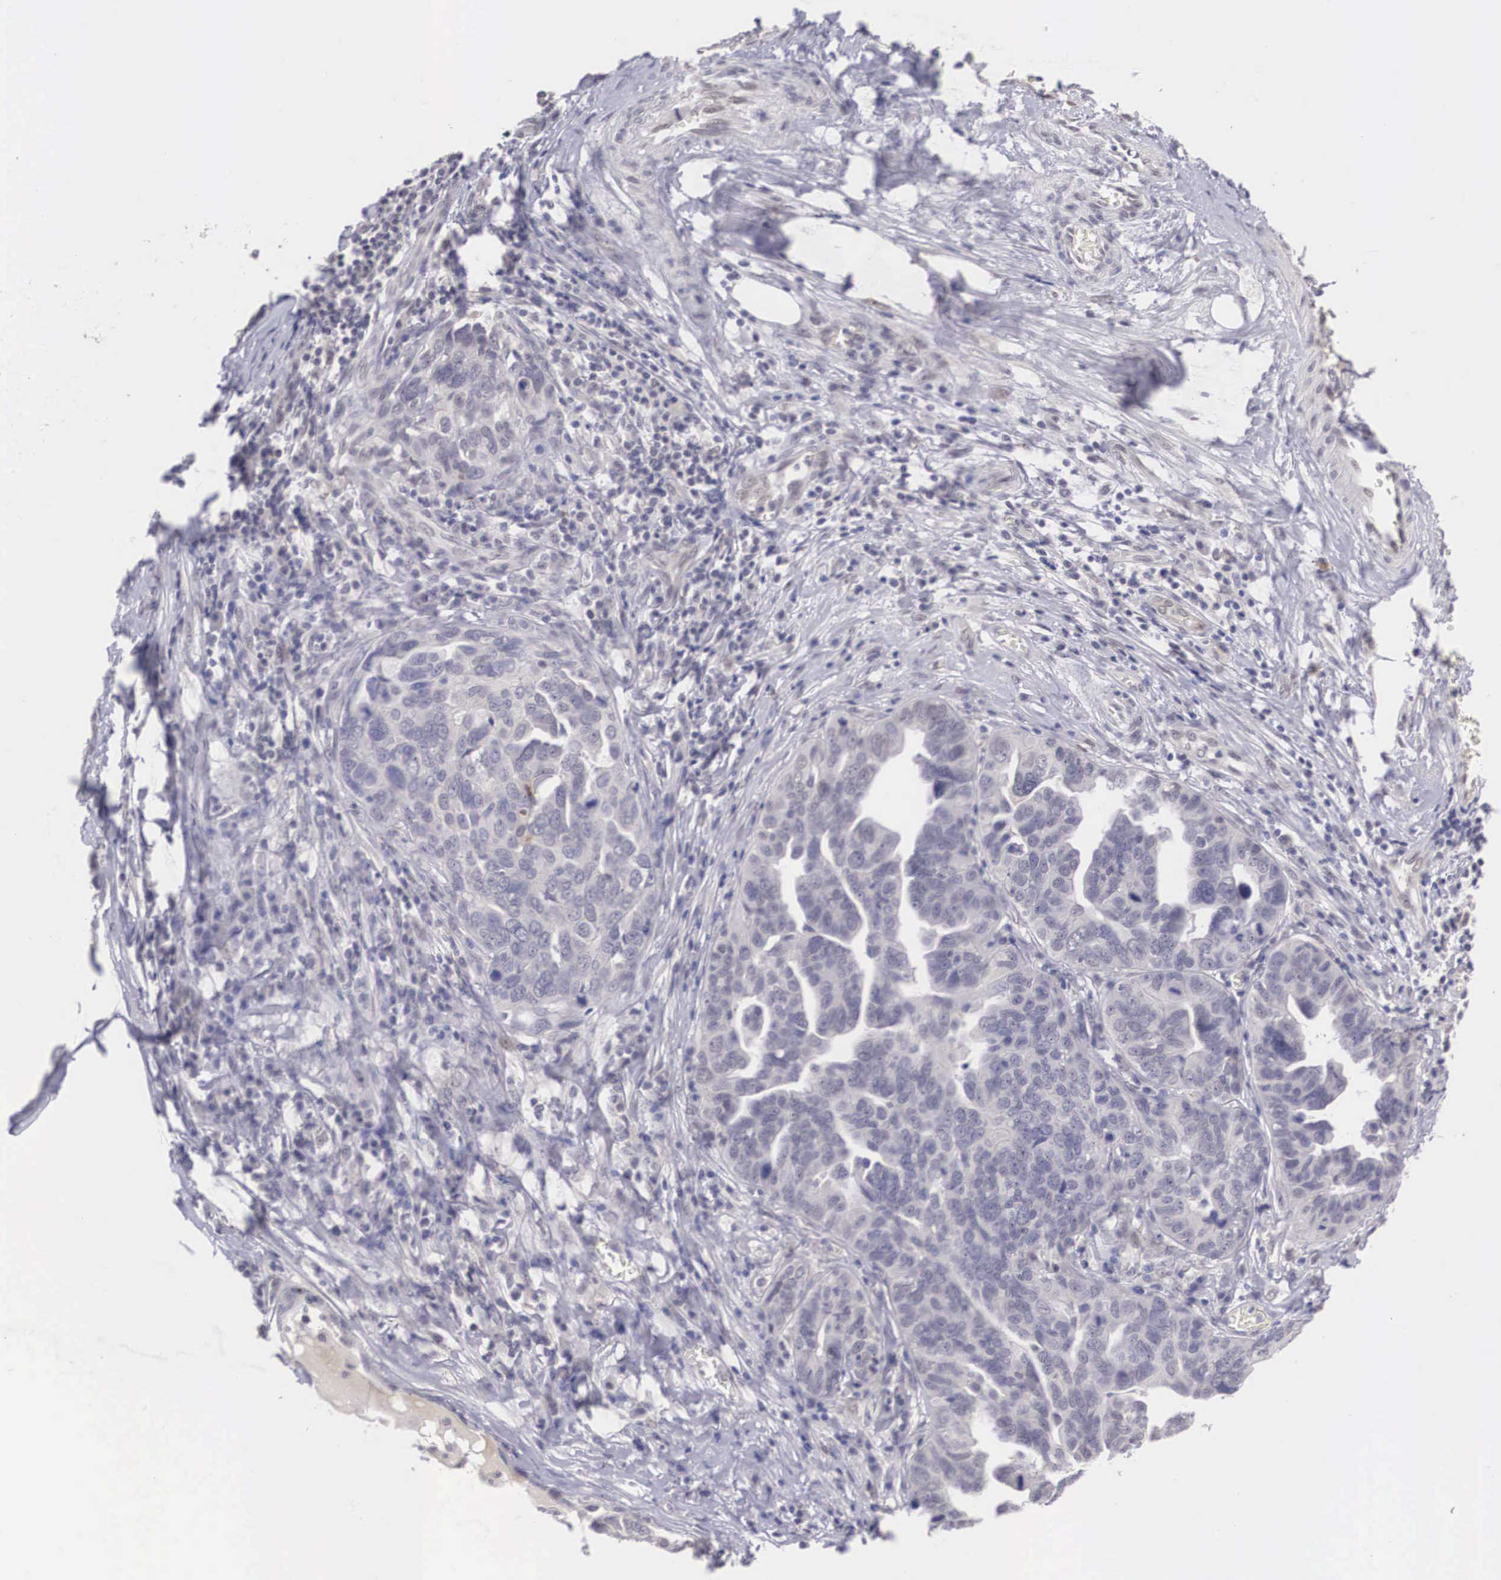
{"staining": {"intensity": "weak", "quantity": "<25%", "location": "cytoplasmic/membranous,nuclear"}, "tissue": "ovarian cancer", "cell_type": "Tumor cells", "image_type": "cancer", "snomed": [{"axis": "morphology", "description": "Cystadenocarcinoma, serous, NOS"}, {"axis": "topography", "description": "Ovary"}], "caption": "There is no significant expression in tumor cells of ovarian cancer (serous cystadenocarcinoma).", "gene": "NINL", "patient": {"sex": "female", "age": 64}}